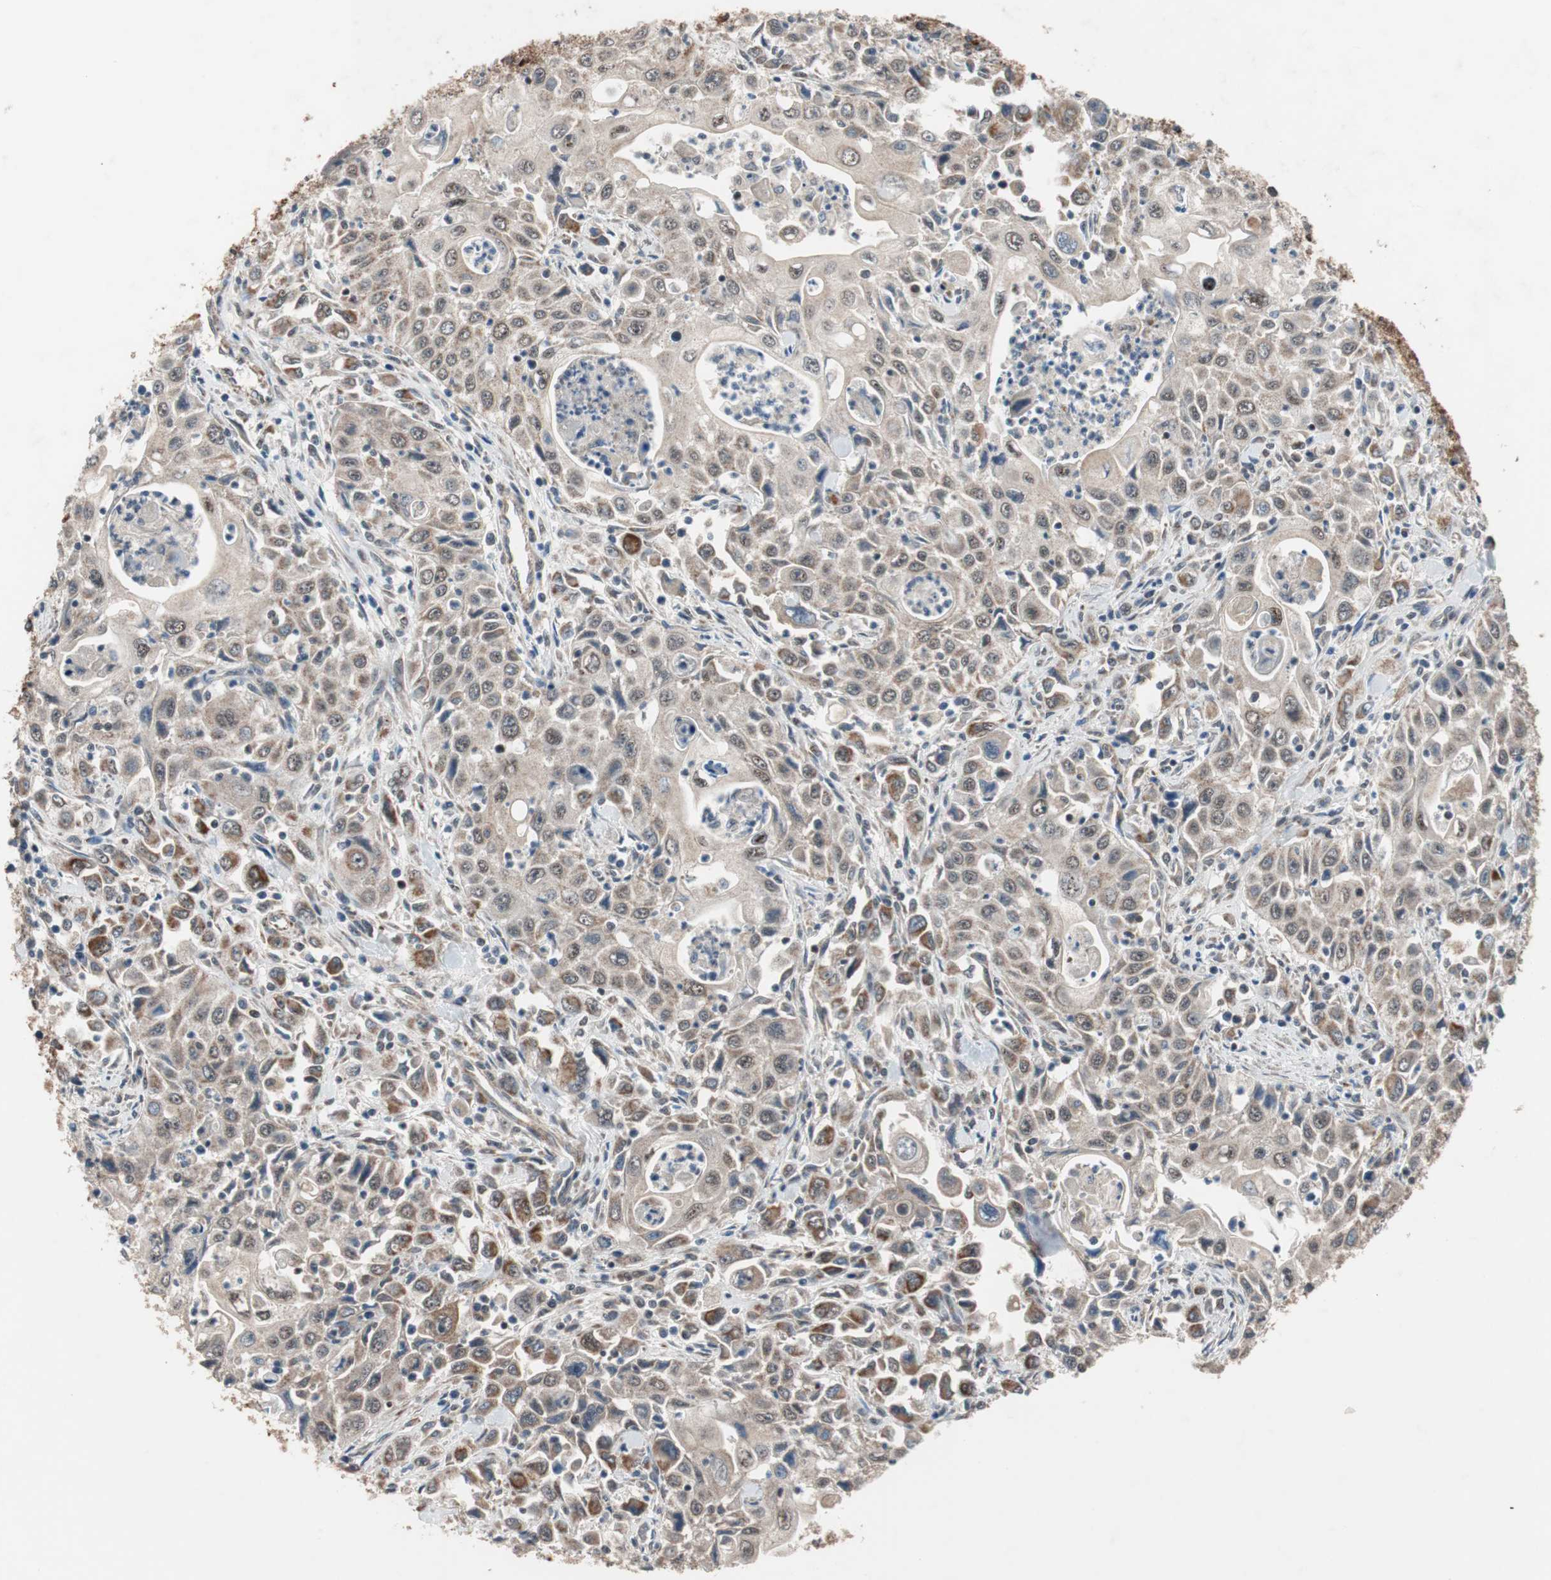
{"staining": {"intensity": "moderate", "quantity": "25%-75%", "location": "cytoplasmic/membranous"}, "tissue": "pancreatic cancer", "cell_type": "Tumor cells", "image_type": "cancer", "snomed": [{"axis": "morphology", "description": "Adenocarcinoma, NOS"}, {"axis": "topography", "description": "Pancreas"}], "caption": "An image of human adenocarcinoma (pancreatic) stained for a protein exhibits moderate cytoplasmic/membranous brown staining in tumor cells.", "gene": "PITRM1", "patient": {"sex": "male", "age": 70}}